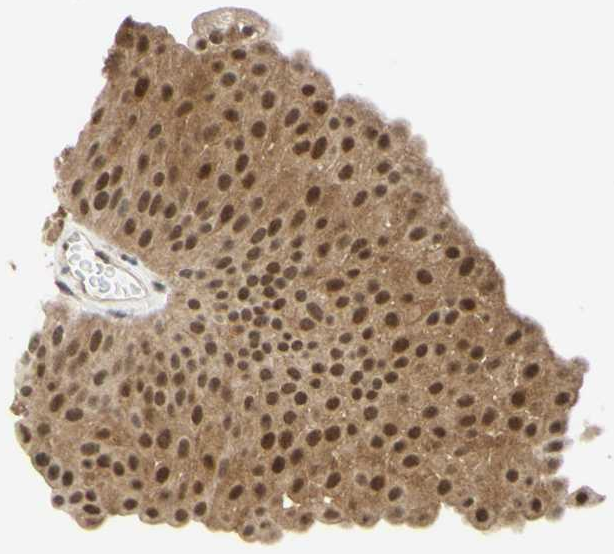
{"staining": {"intensity": "moderate", "quantity": ">75%", "location": "cytoplasmic/membranous,nuclear"}, "tissue": "urothelial cancer", "cell_type": "Tumor cells", "image_type": "cancer", "snomed": [{"axis": "morphology", "description": "Urothelial carcinoma, Low grade"}, {"axis": "topography", "description": "Urinary bladder"}], "caption": "Human low-grade urothelial carcinoma stained for a protein (brown) shows moderate cytoplasmic/membranous and nuclear positive expression in about >75% of tumor cells.", "gene": "POLB", "patient": {"sex": "female", "age": 60}}